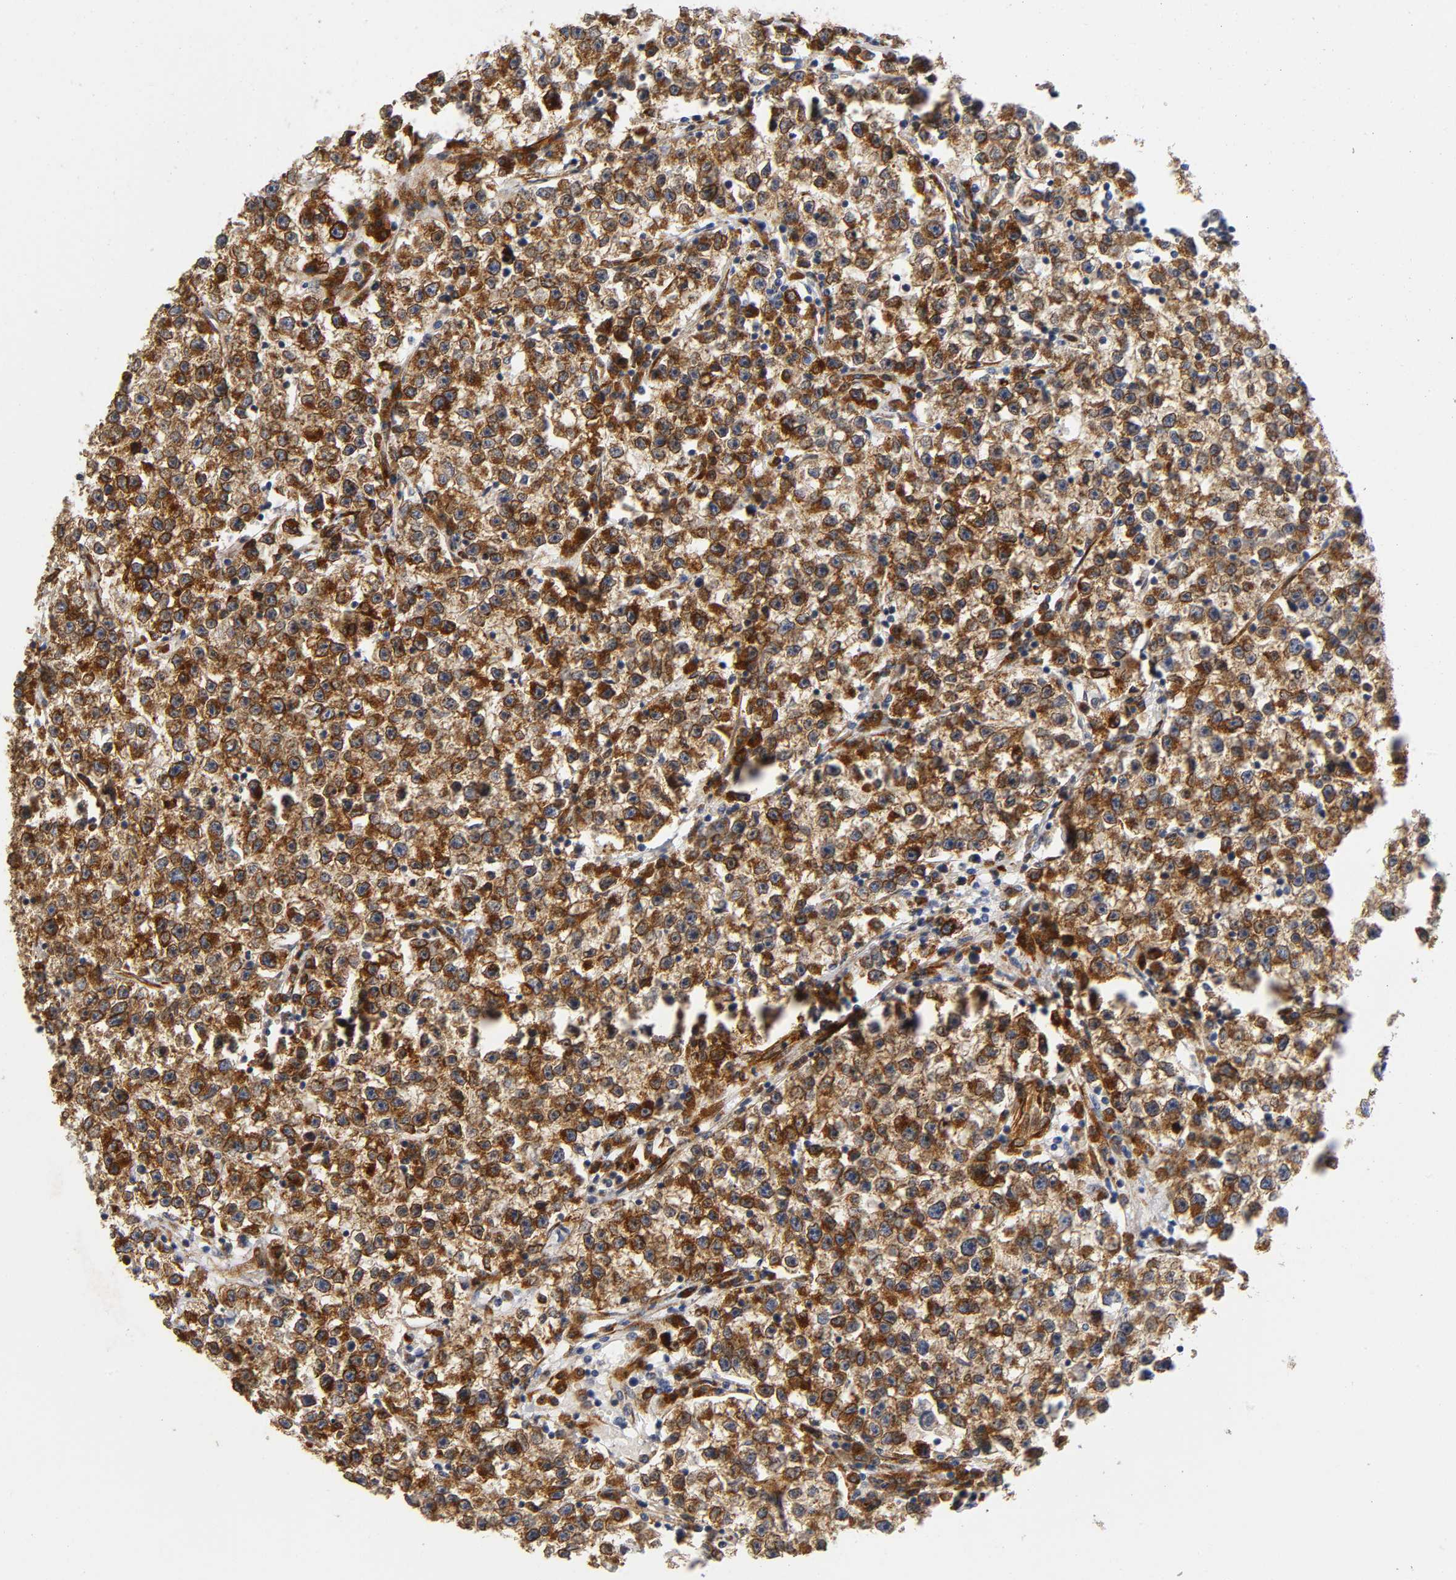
{"staining": {"intensity": "strong", "quantity": ">75%", "location": "cytoplasmic/membranous"}, "tissue": "testis cancer", "cell_type": "Tumor cells", "image_type": "cancer", "snomed": [{"axis": "morphology", "description": "Seminoma, NOS"}, {"axis": "topography", "description": "Testis"}], "caption": "Strong cytoplasmic/membranous positivity for a protein is present in about >75% of tumor cells of testis seminoma using immunohistochemistry.", "gene": "SOS2", "patient": {"sex": "male", "age": 22}}